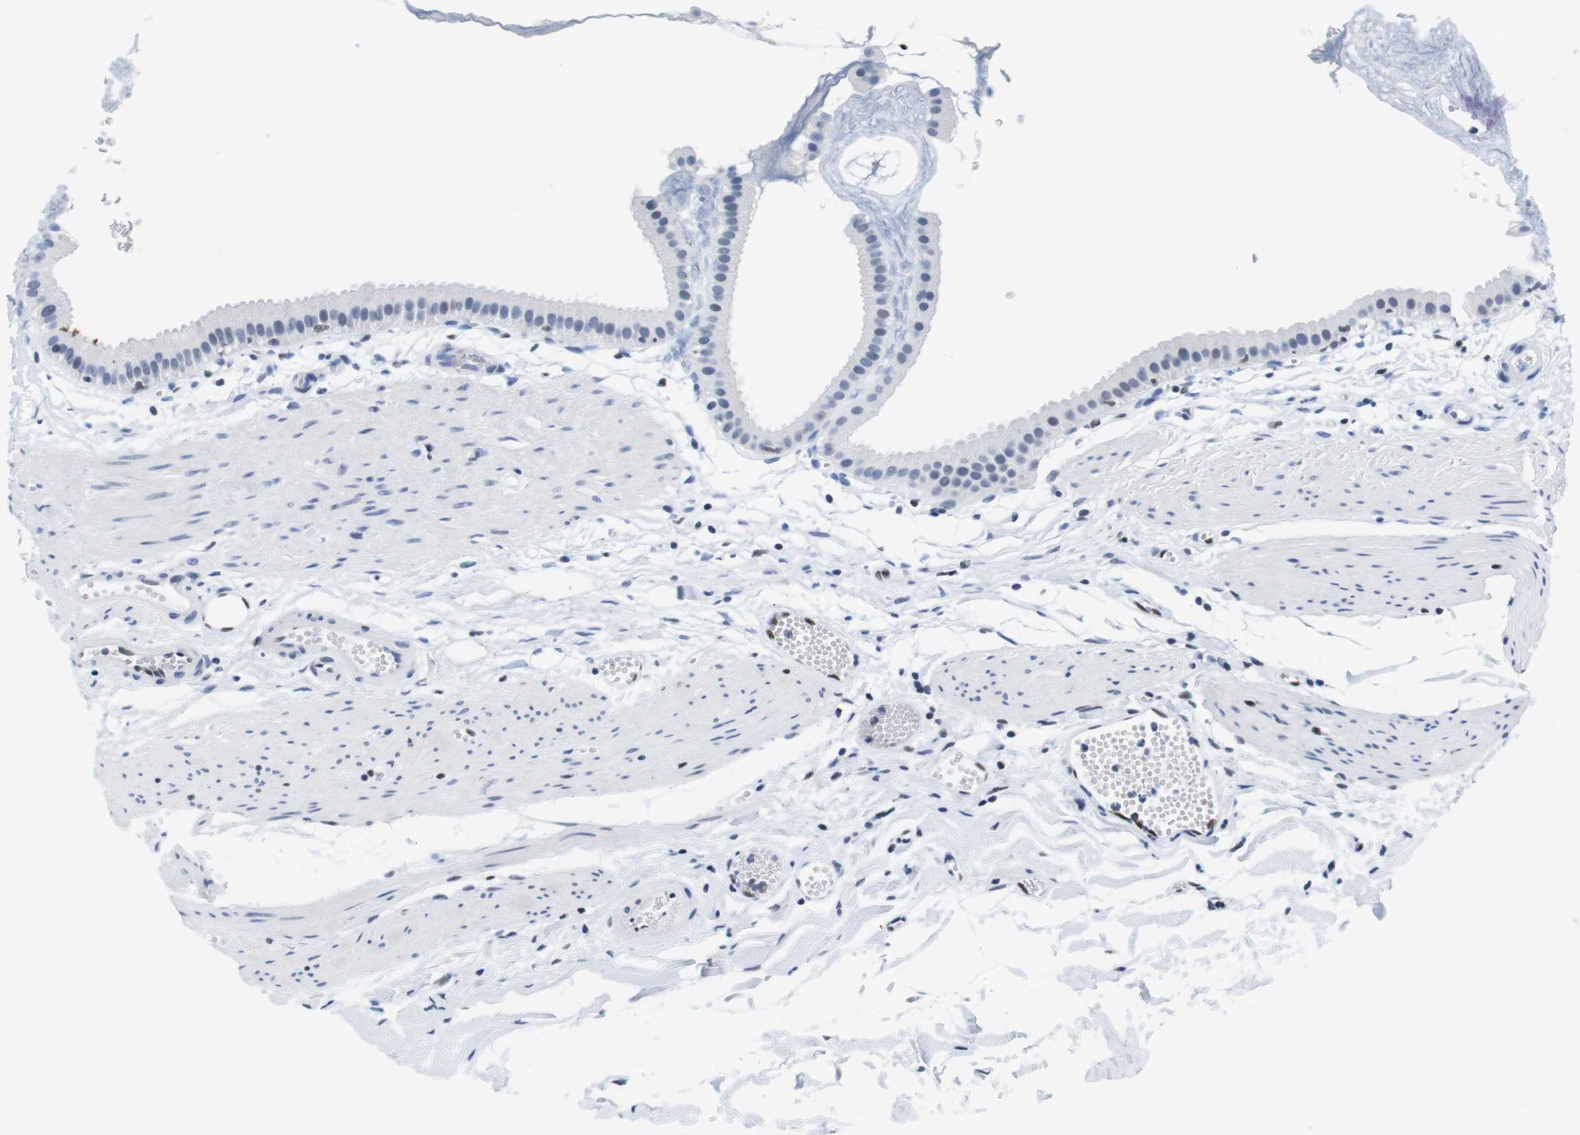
{"staining": {"intensity": "negative", "quantity": "none", "location": "none"}, "tissue": "gallbladder", "cell_type": "Glandular cells", "image_type": "normal", "snomed": [{"axis": "morphology", "description": "Normal tissue, NOS"}, {"axis": "topography", "description": "Gallbladder"}], "caption": "IHC image of unremarkable gallbladder: human gallbladder stained with DAB (3,3'-diaminobenzidine) exhibits no significant protein expression in glandular cells. The staining was performed using DAB (3,3'-diaminobenzidine) to visualize the protein expression in brown, while the nuclei were stained in blue with hematoxylin (Magnification: 20x).", "gene": "IFI16", "patient": {"sex": "female", "age": 64}}